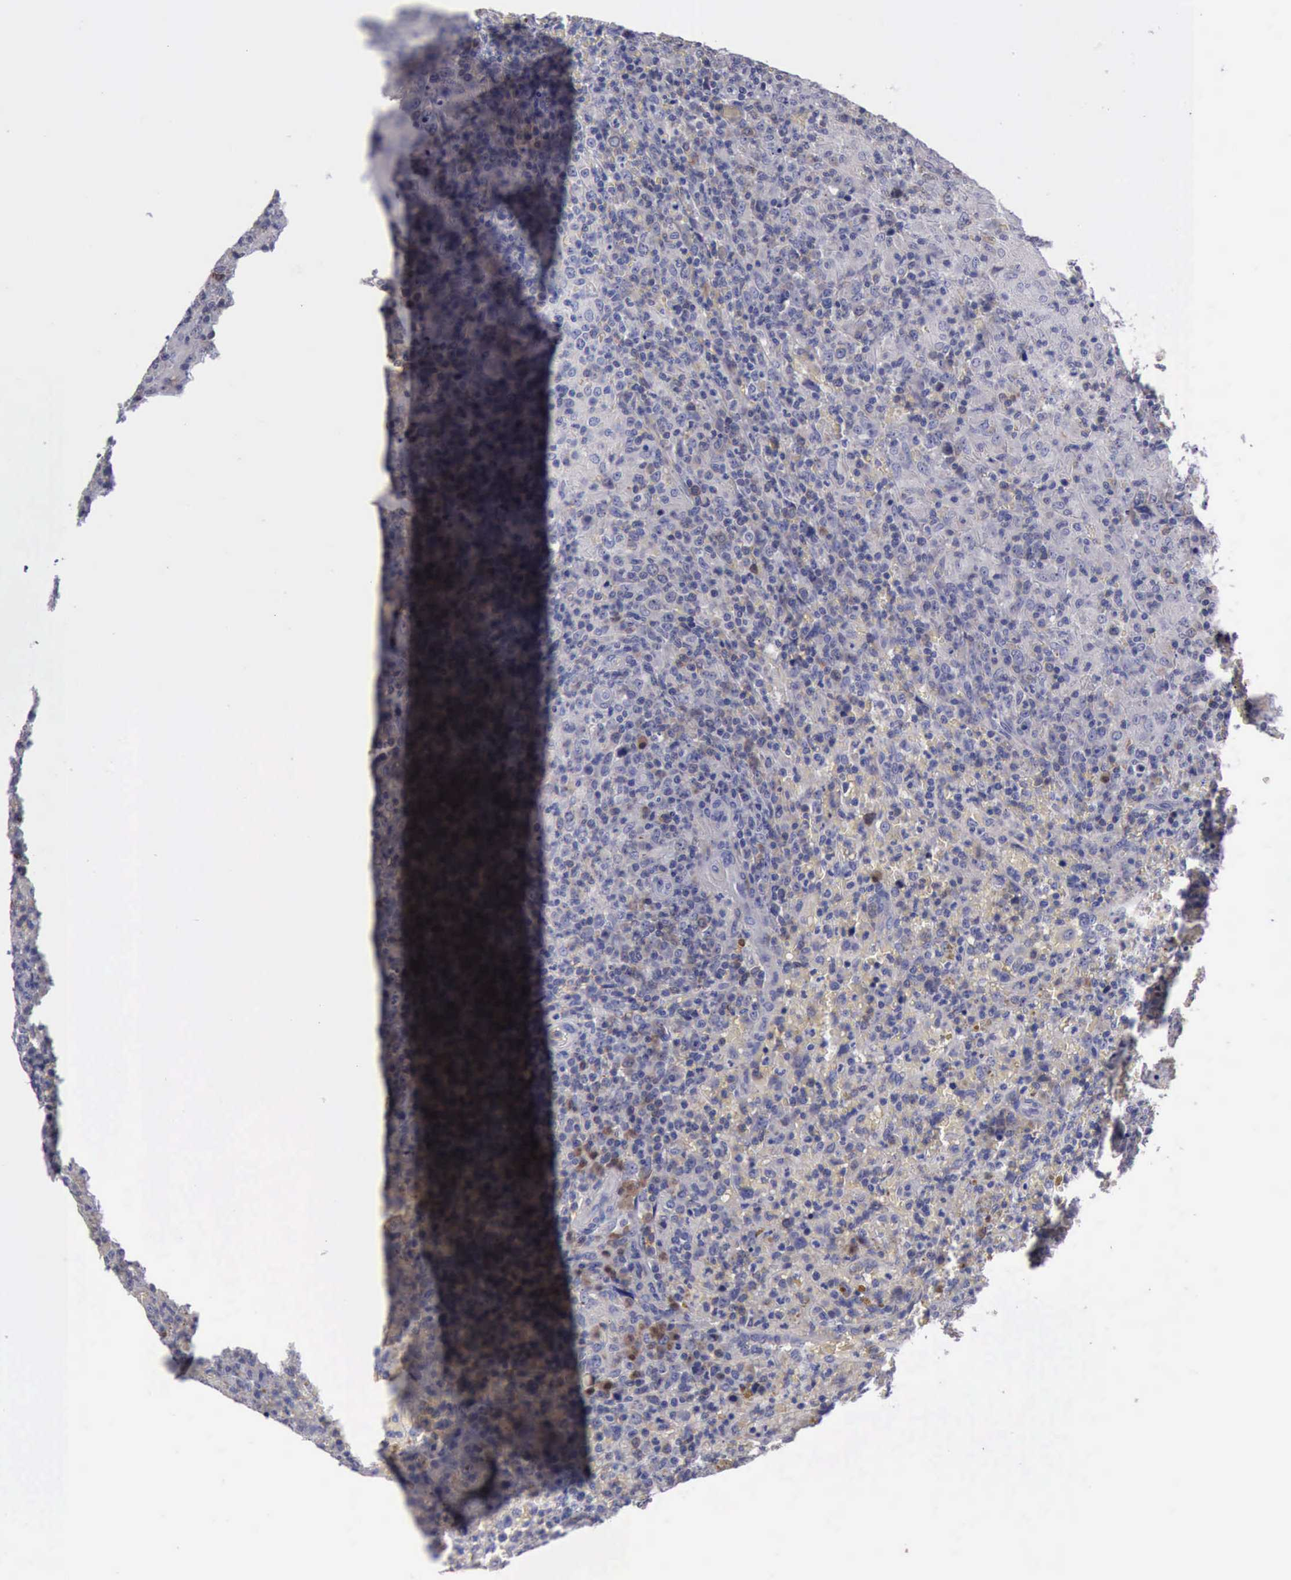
{"staining": {"intensity": "moderate", "quantity": "<25%", "location": "cytoplasmic/membranous"}, "tissue": "lymphoma", "cell_type": "Tumor cells", "image_type": "cancer", "snomed": [{"axis": "morphology", "description": "Malignant lymphoma, non-Hodgkin's type, High grade"}, {"axis": "topography", "description": "Spleen"}, {"axis": "topography", "description": "Lymph node"}], "caption": "Approximately <25% of tumor cells in human malignant lymphoma, non-Hodgkin's type (high-grade) demonstrate moderate cytoplasmic/membranous protein positivity as visualized by brown immunohistochemical staining.", "gene": "CEP128", "patient": {"sex": "female", "age": 70}}